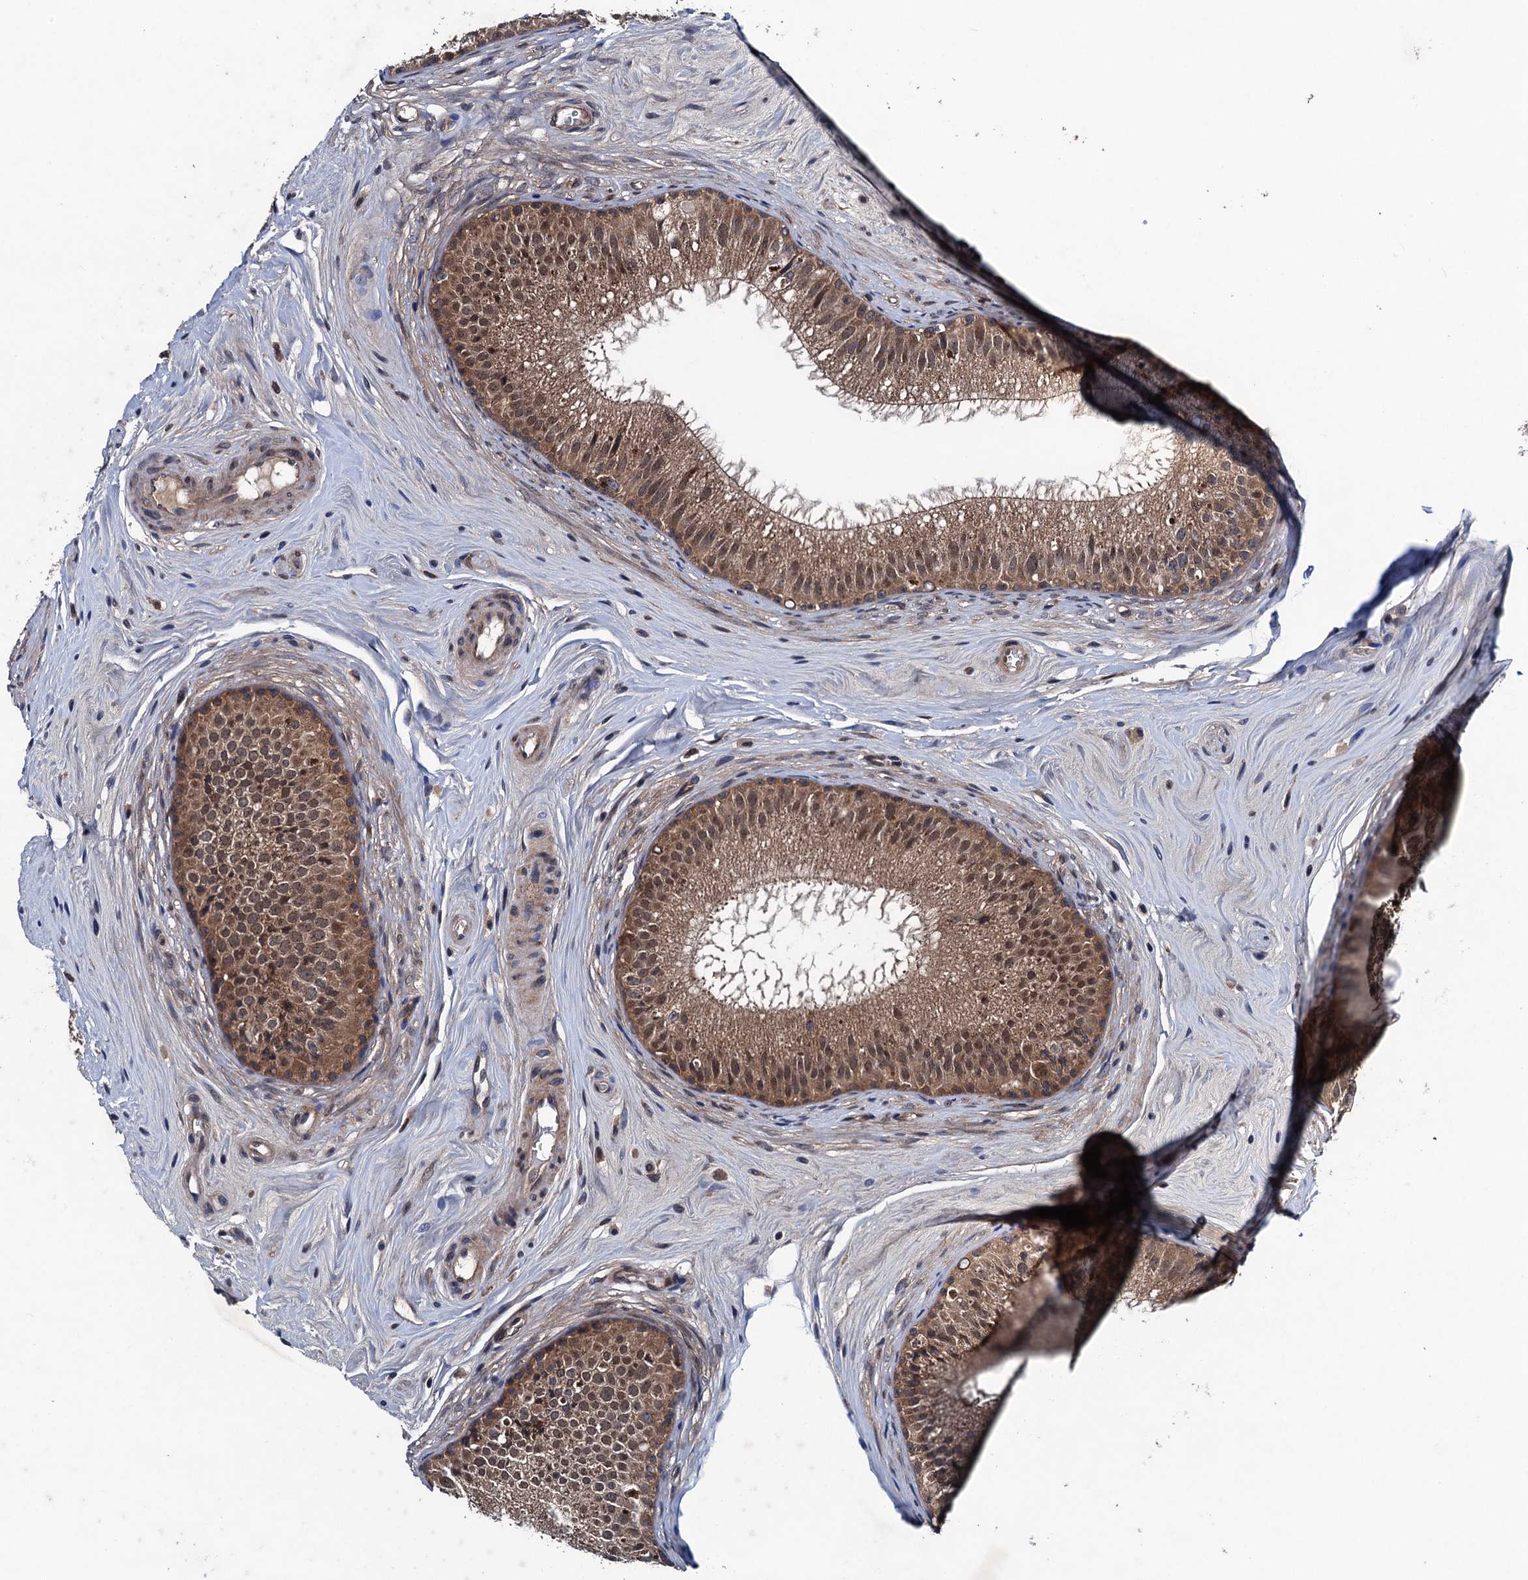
{"staining": {"intensity": "strong", "quantity": ">75%", "location": "cytoplasmic/membranous,nuclear"}, "tissue": "epididymis", "cell_type": "Glandular cells", "image_type": "normal", "snomed": [{"axis": "morphology", "description": "Normal tissue, NOS"}, {"axis": "topography", "description": "Epididymis"}], "caption": "Glandular cells display high levels of strong cytoplasmic/membranous,nuclear positivity in about >75% of cells in unremarkable epididymis. The staining was performed using DAB to visualize the protein expression in brown, while the nuclei were stained in blue with hematoxylin (Magnification: 20x).", "gene": "BLTP3B", "patient": {"sex": "male", "age": 33}}